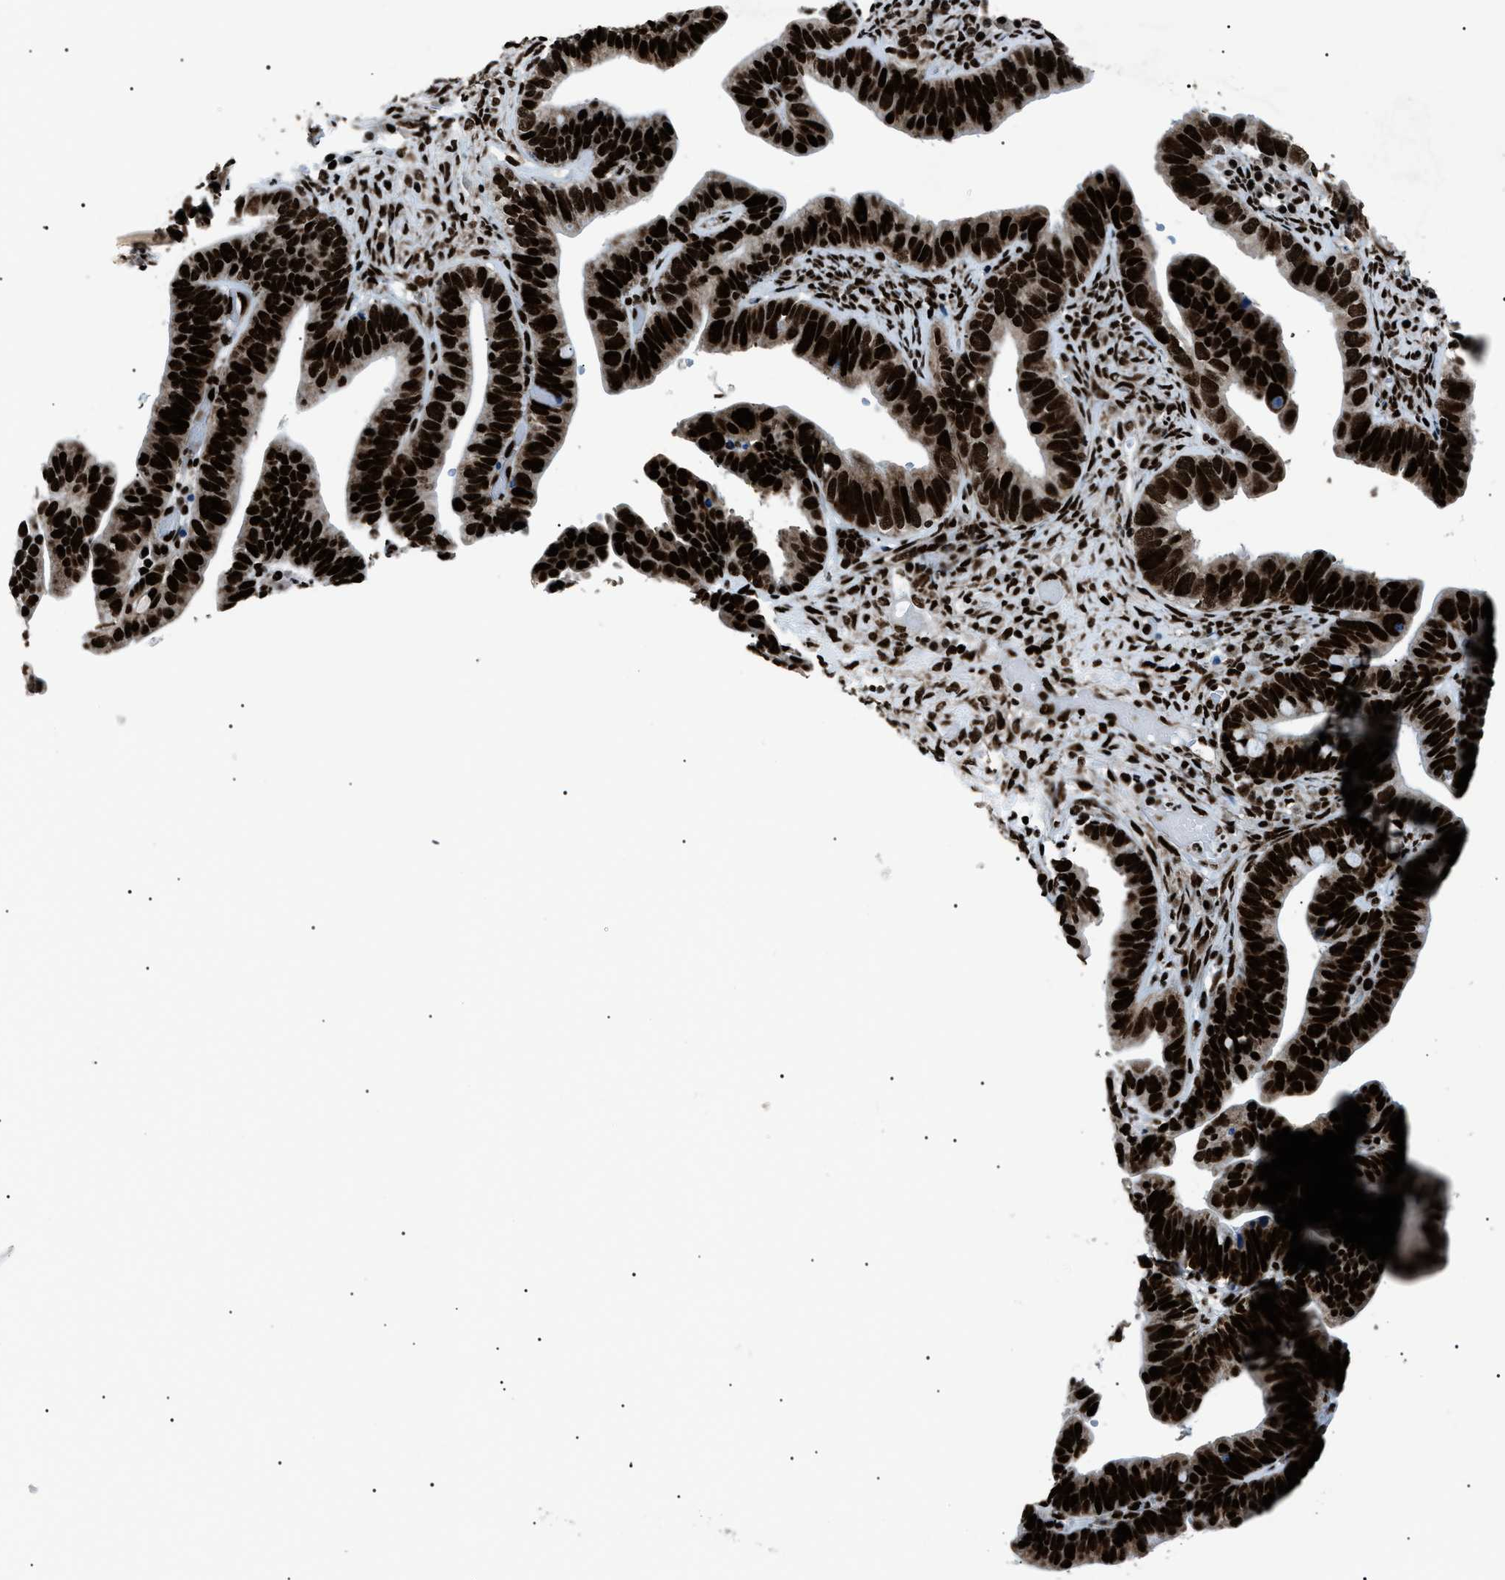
{"staining": {"intensity": "strong", "quantity": ">75%", "location": "nuclear"}, "tissue": "ovarian cancer", "cell_type": "Tumor cells", "image_type": "cancer", "snomed": [{"axis": "morphology", "description": "Cystadenocarcinoma, serous, NOS"}, {"axis": "topography", "description": "Ovary"}], "caption": "This photomicrograph displays immunohistochemistry staining of ovarian cancer, with high strong nuclear expression in about >75% of tumor cells.", "gene": "HNRNPK", "patient": {"sex": "female", "age": 56}}